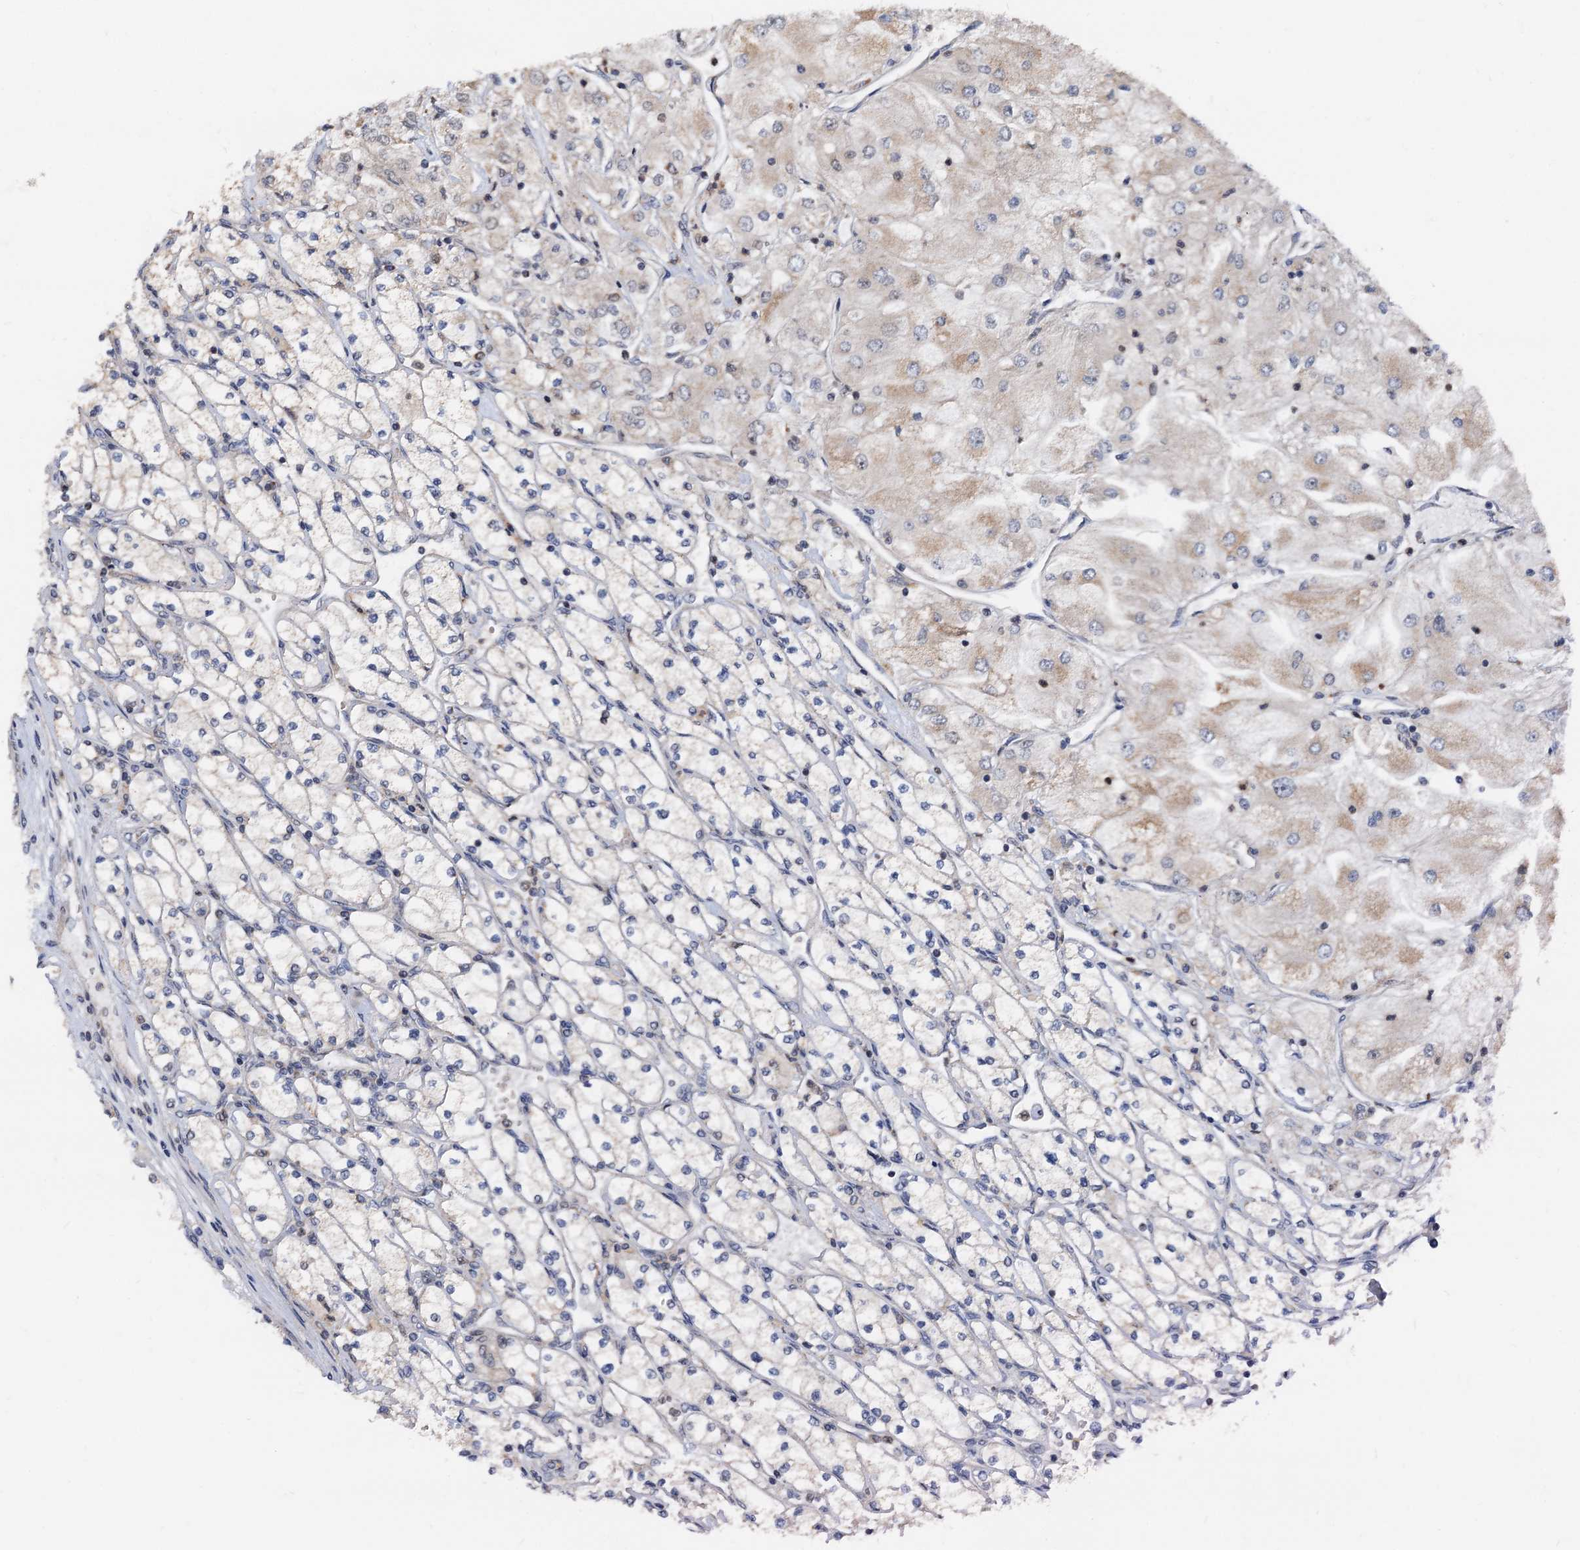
{"staining": {"intensity": "weak", "quantity": "<25%", "location": "cytoplasmic/membranous"}, "tissue": "renal cancer", "cell_type": "Tumor cells", "image_type": "cancer", "snomed": [{"axis": "morphology", "description": "Adenocarcinoma, NOS"}, {"axis": "topography", "description": "Kidney"}], "caption": "Renal adenocarcinoma was stained to show a protein in brown. There is no significant expression in tumor cells.", "gene": "MCMBP", "patient": {"sex": "male", "age": 80}}